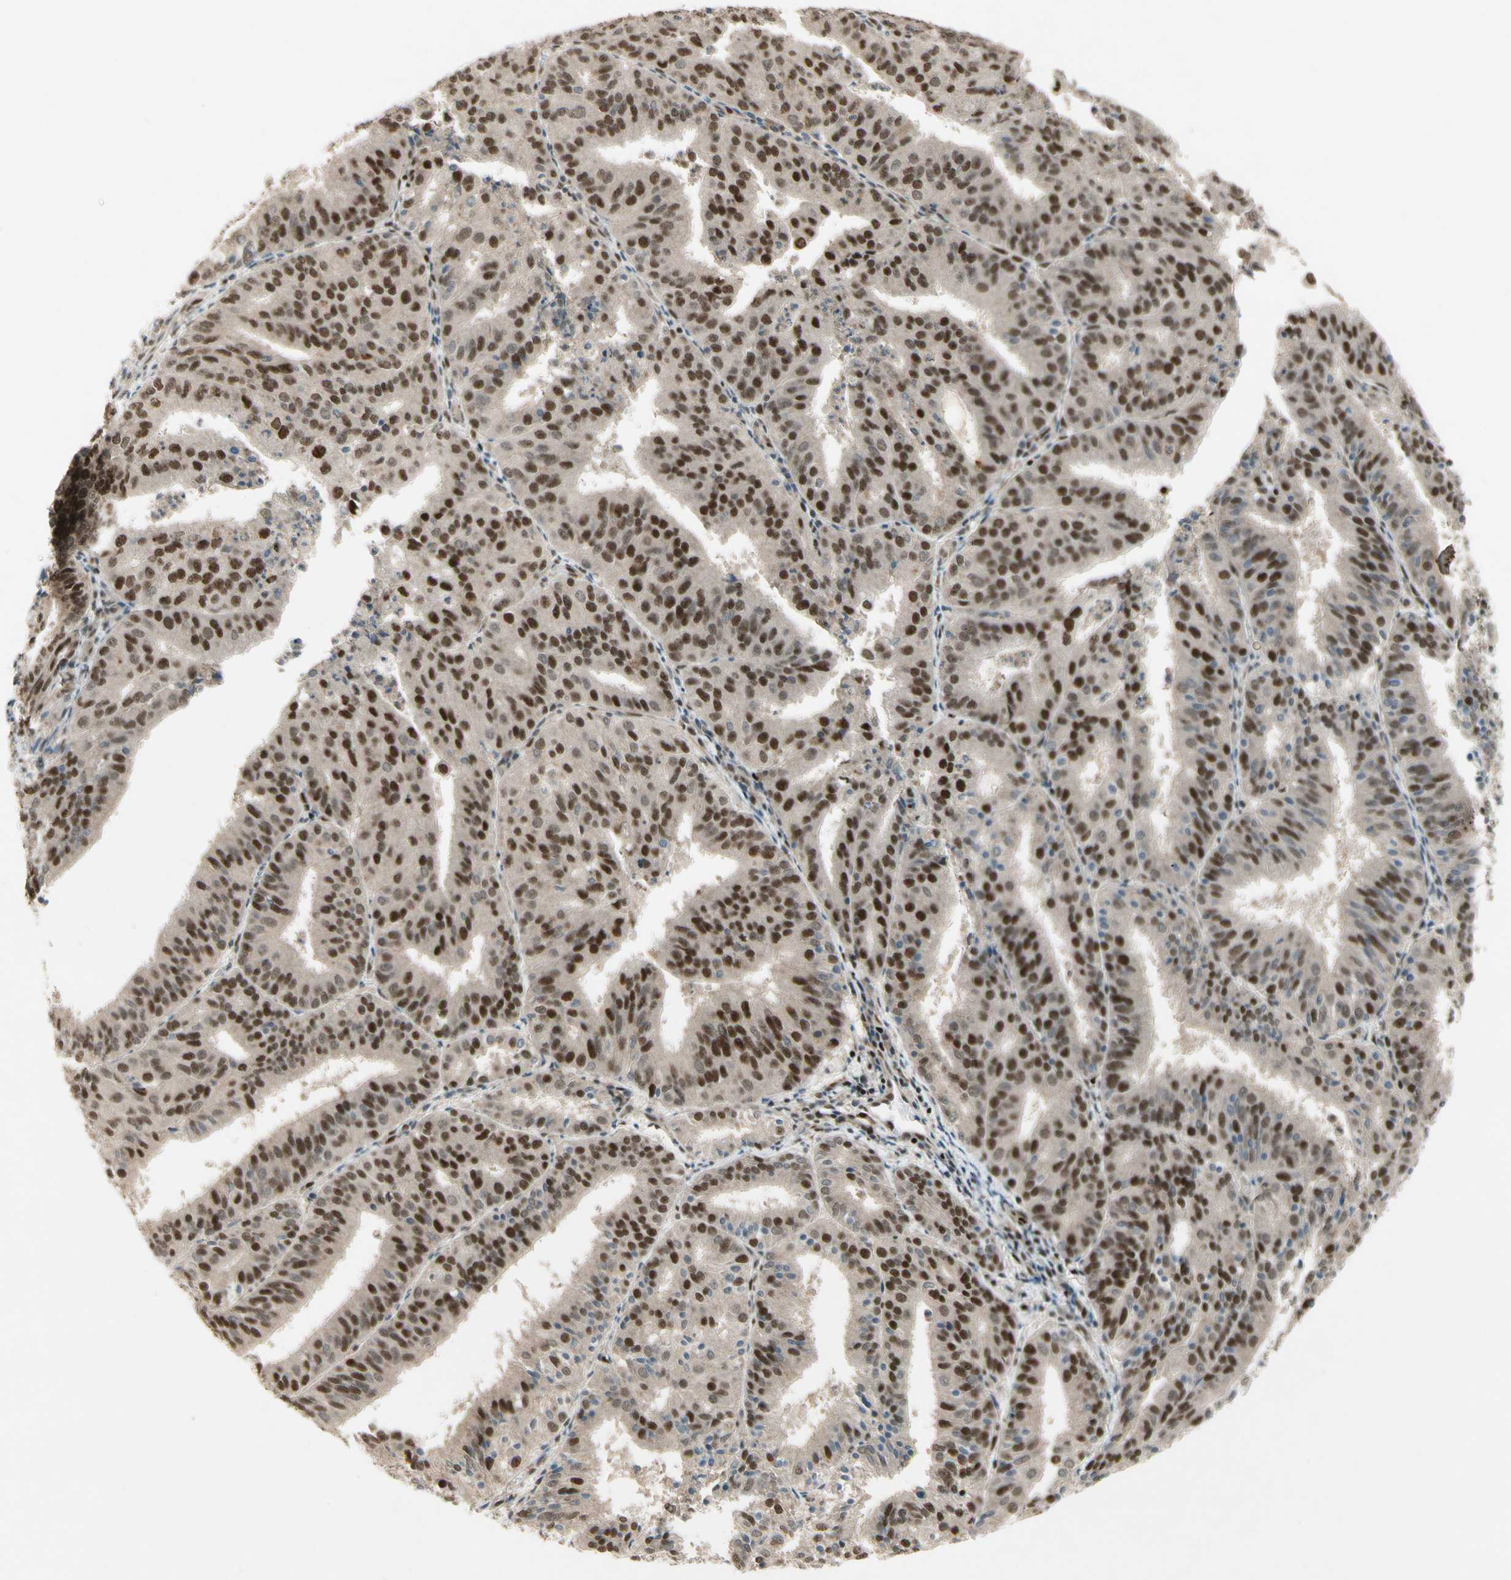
{"staining": {"intensity": "strong", "quantity": ">75%", "location": "nuclear"}, "tissue": "endometrial cancer", "cell_type": "Tumor cells", "image_type": "cancer", "snomed": [{"axis": "morphology", "description": "Adenocarcinoma, NOS"}, {"axis": "topography", "description": "Uterus"}], "caption": "Endometrial cancer (adenocarcinoma) stained with a brown dye exhibits strong nuclear positive positivity in about >75% of tumor cells.", "gene": "CDK11A", "patient": {"sex": "female", "age": 60}}